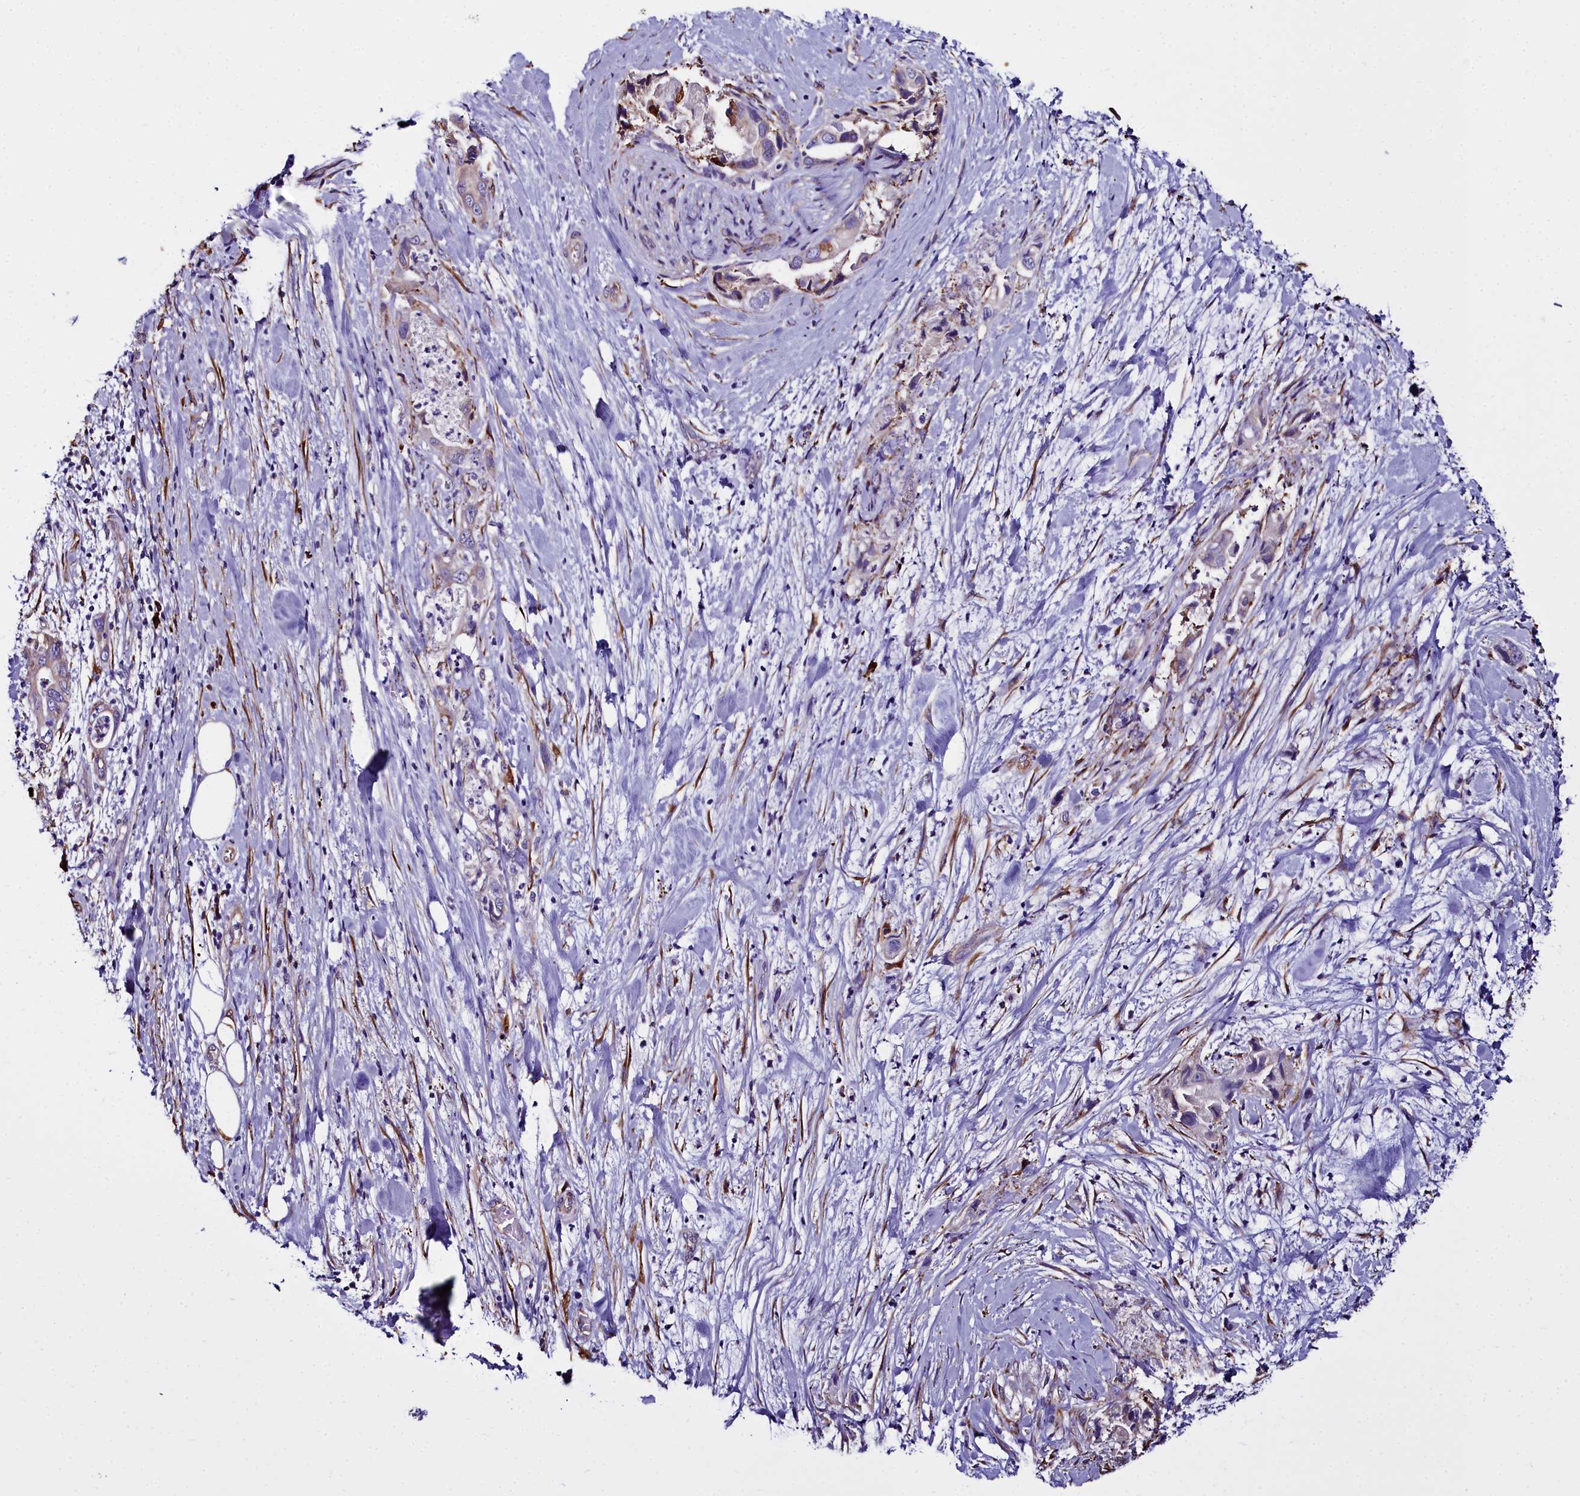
{"staining": {"intensity": "weak", "quantity": "<25%", "location": "cytoplasmic/membranous"}, "tissue": "pancreatic cancer", "cell_type": "Tumor cells", "image_type": "cancer", "snomed": [{"axis": "morphology", "description": "Adenocarcinoma, NOS"}, {"axis": "topography", "description": "Pancreas"}], "caption": "IHC micrograph of neoplastic tissue: pancreatic adenocarcinoma stained with DAB (3,3'-diaminobenzidine) demonstrates no significant protein positivity in tumor cells.", "gene": "TXNDC5", "patient": {"sex": "female", "age": 78}}